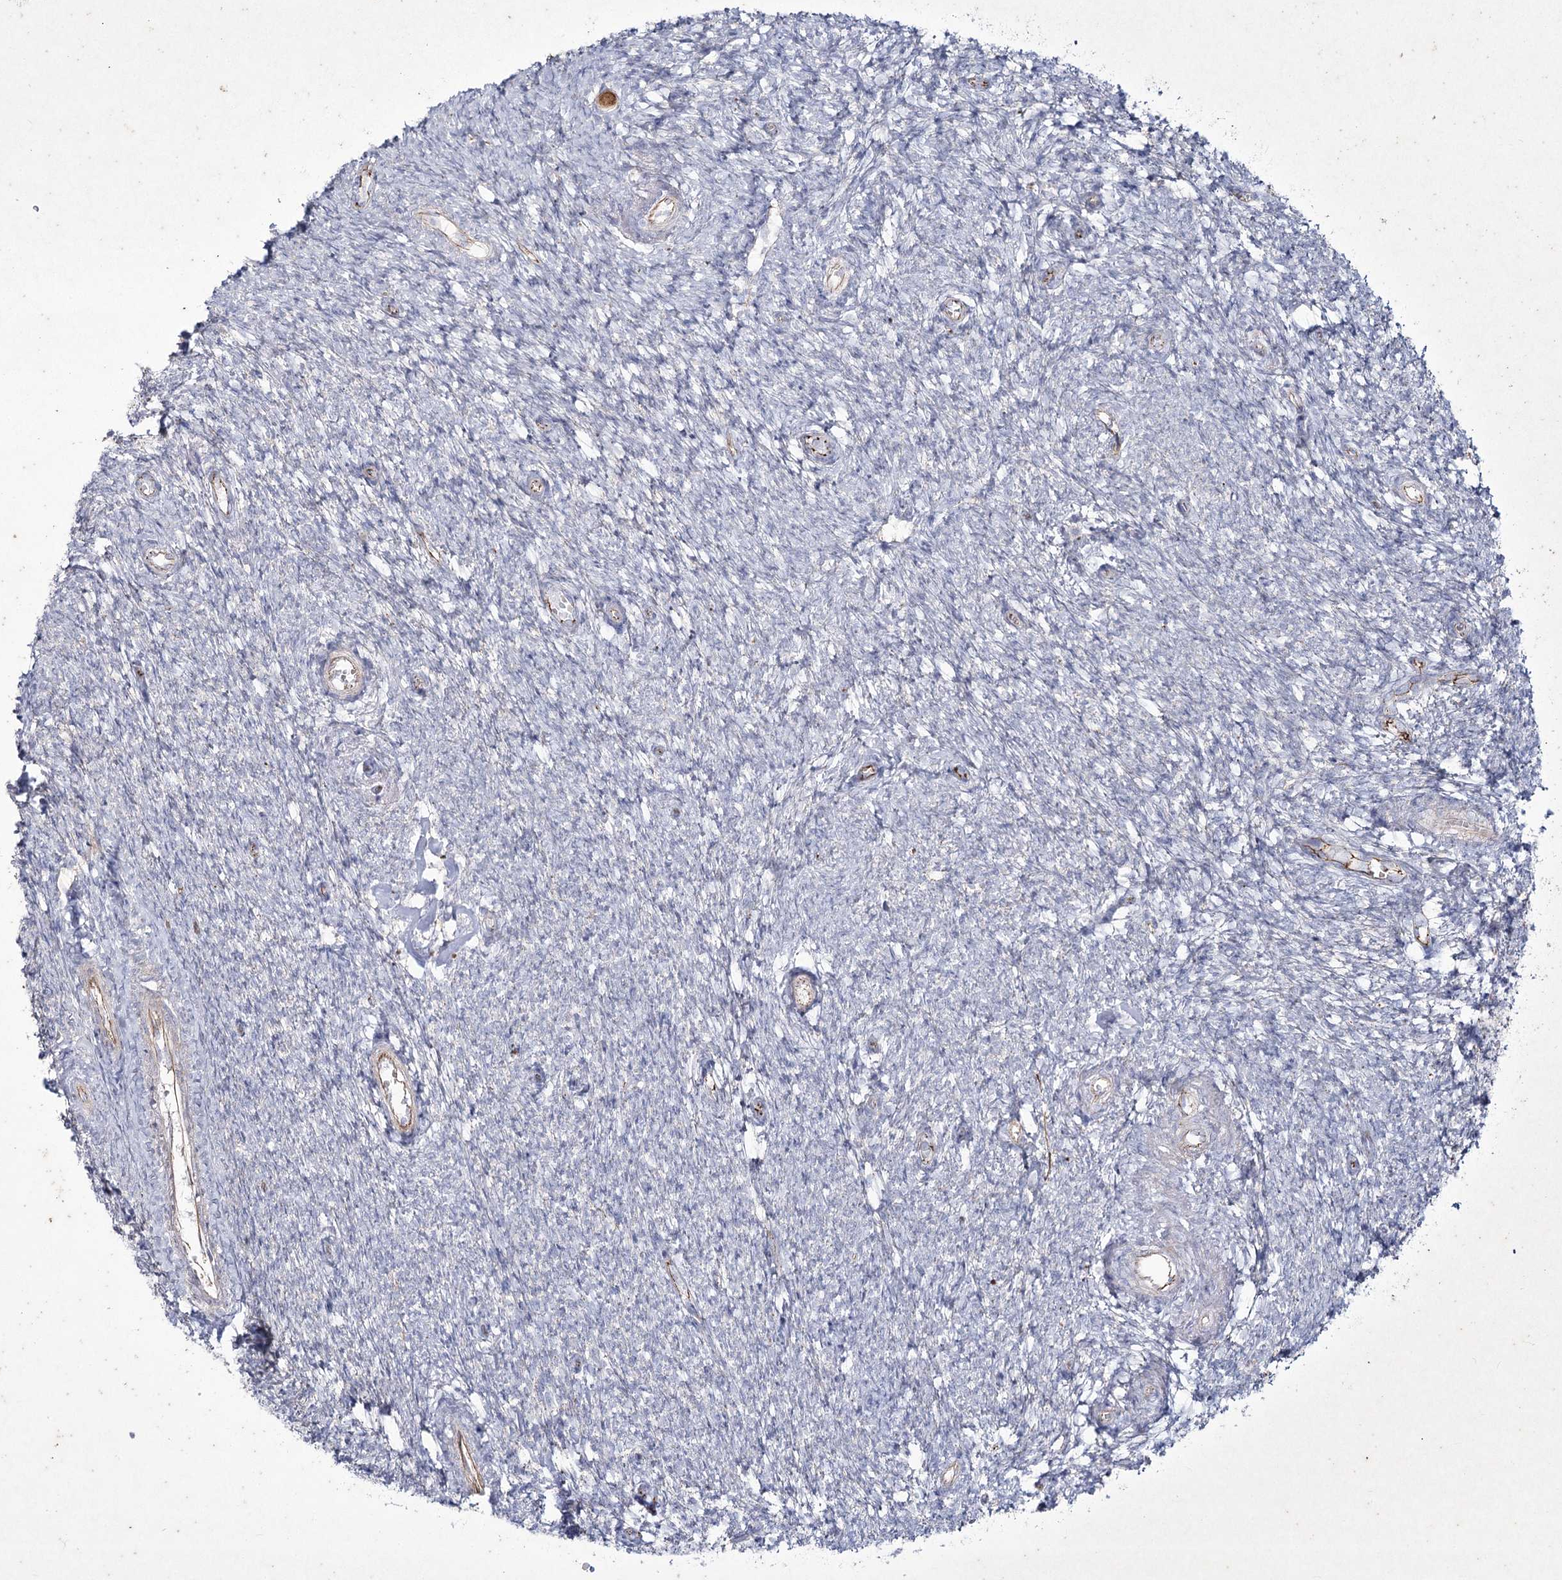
{"staining": {"intensity": "negative", "quantity": "none", "location": "none"}, "tissue": "ovary", "cell_type": "Ovarian stroma cells", "image_type": "normal", "snomed": [{"axis": "morphology", "description": "Normal tissue, NOS"}, {"axis": "topography", "description": "Ovary"}], "caption": "Immunohistochemistry (IHC) of normal human ovary demonstrates no staining in ovarian stroma cells. The staining is performed using DAB brown chromogen with nuclei counter-stained in using hematoxylin.", "gene": "LDLRAD3", "patient": {"sex": "female", "age": 44}}